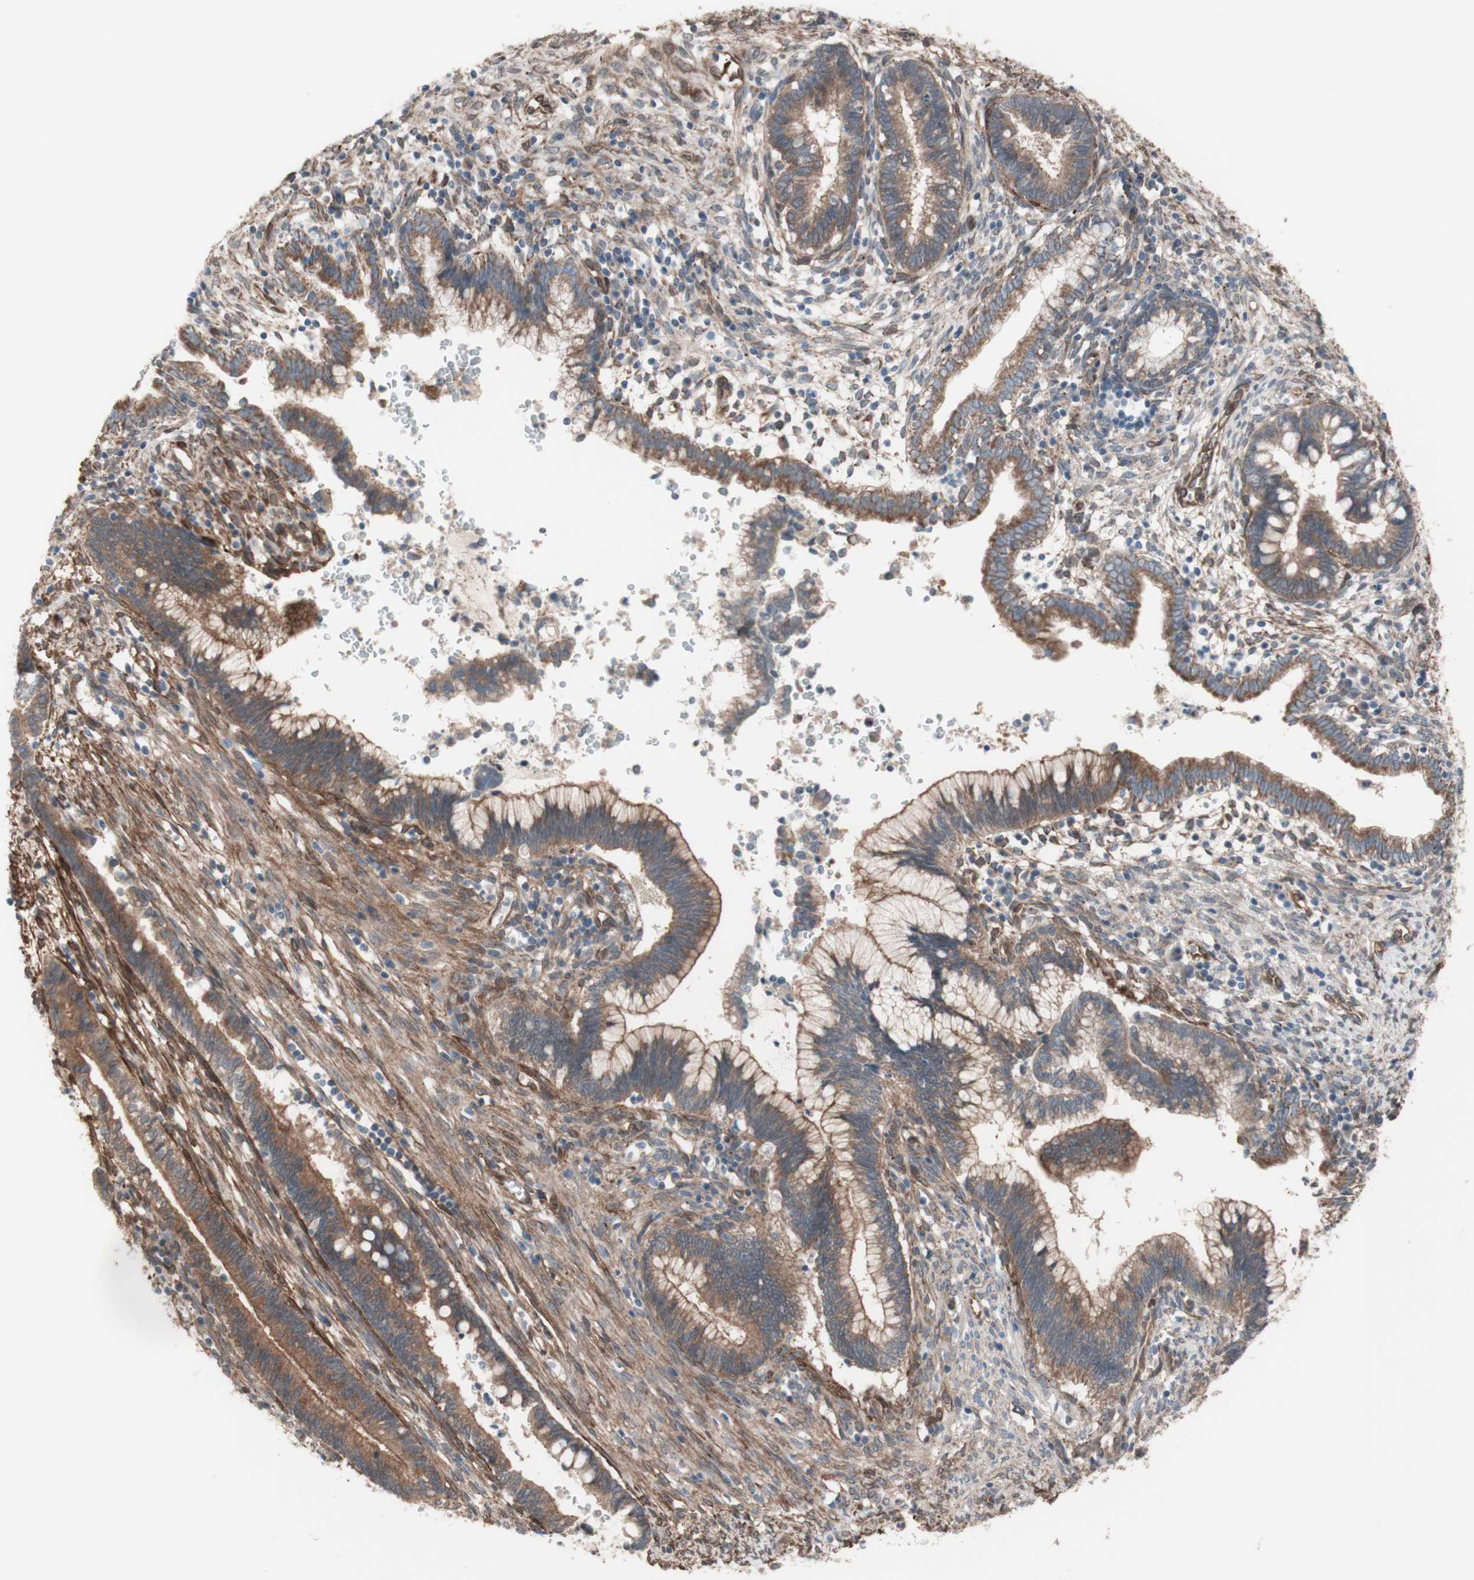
{"staining": {"intensity": "moderate", "quantity": ">75%", "location": "cytoplasmic/membranous"}, "tissue": "cervical cancer", "cell_type": "Tumor cells", "image_type": "cancer", "snomed": [{"axis": "morphology", "description": "Adenocarcinoma, NOS"}, {"axis": "topography", "description": "Cervix"}], "caption": "Approximately >75% of tumor cells in human adenocarcinoma (cervical) display moderate cytoplasmic/membranous protein positivity as visualized by brown immunohistochemical staining.", "gene": "CNN3", "patient": {"sex": "female", "age": 44}}